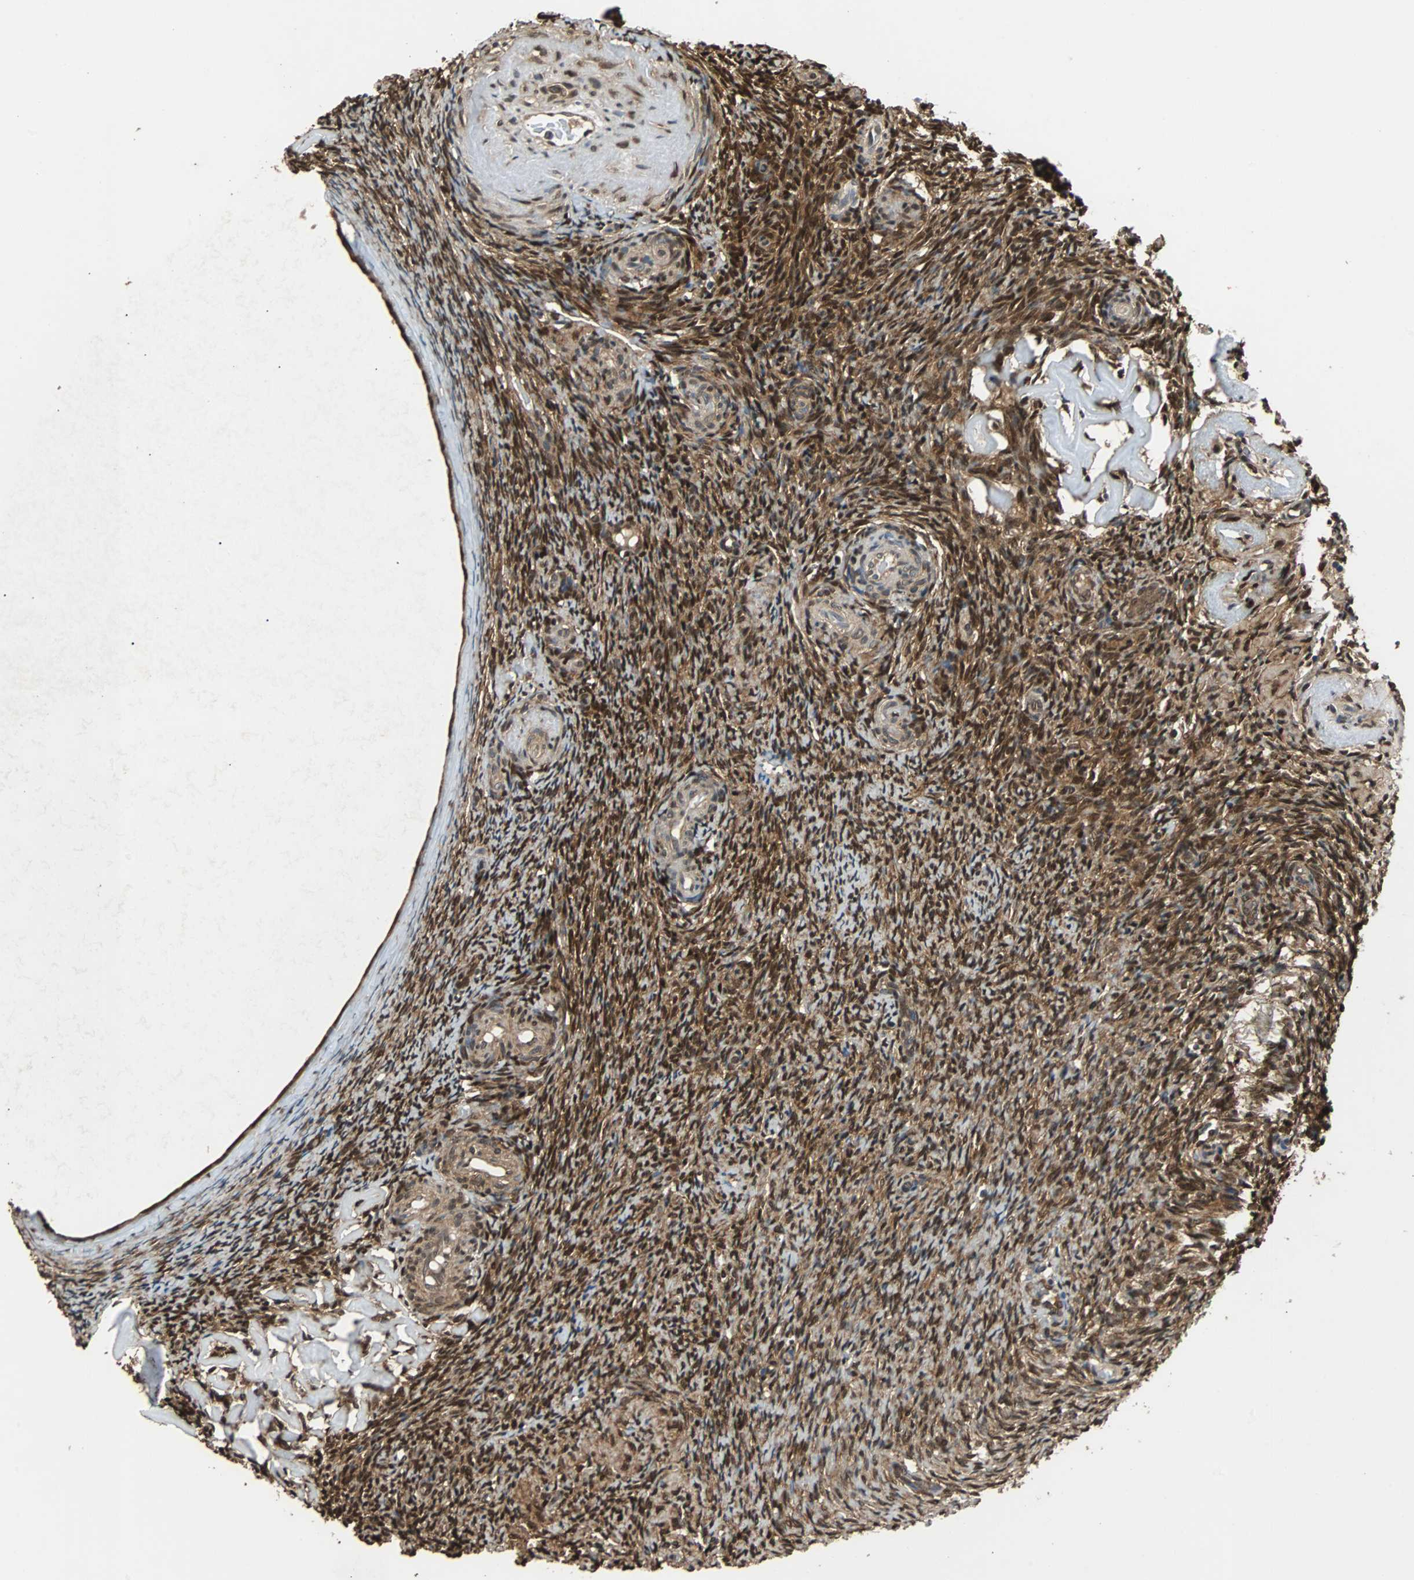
{"staining": {"intensity": "strong", "quantity": ">75%", "location": "cytoplasmic/membranous,nuclear"}, "tissue": "ovary", "cell_type": "Ovarian stroma cells", "image_type": "normal", "snomed": [{"axis": "morphology", "description": "Normal tissue, NOS"}, {"axis": "topography", "description": "Ovary"}], "caption": "Immunohistochemistry photomicrograph of unremarkable ovary: human ovary stained using immunohistochemistry exhibits high levels of strong protein expression localized specifically in the cytoplasmic/membranous,nuclear of ovarian stroma cells, appearing as a cytoplasmic/membranous,nuclear brown color.", "gene": "PRDX6", "patient": {"sex": "female", "age": 60}}